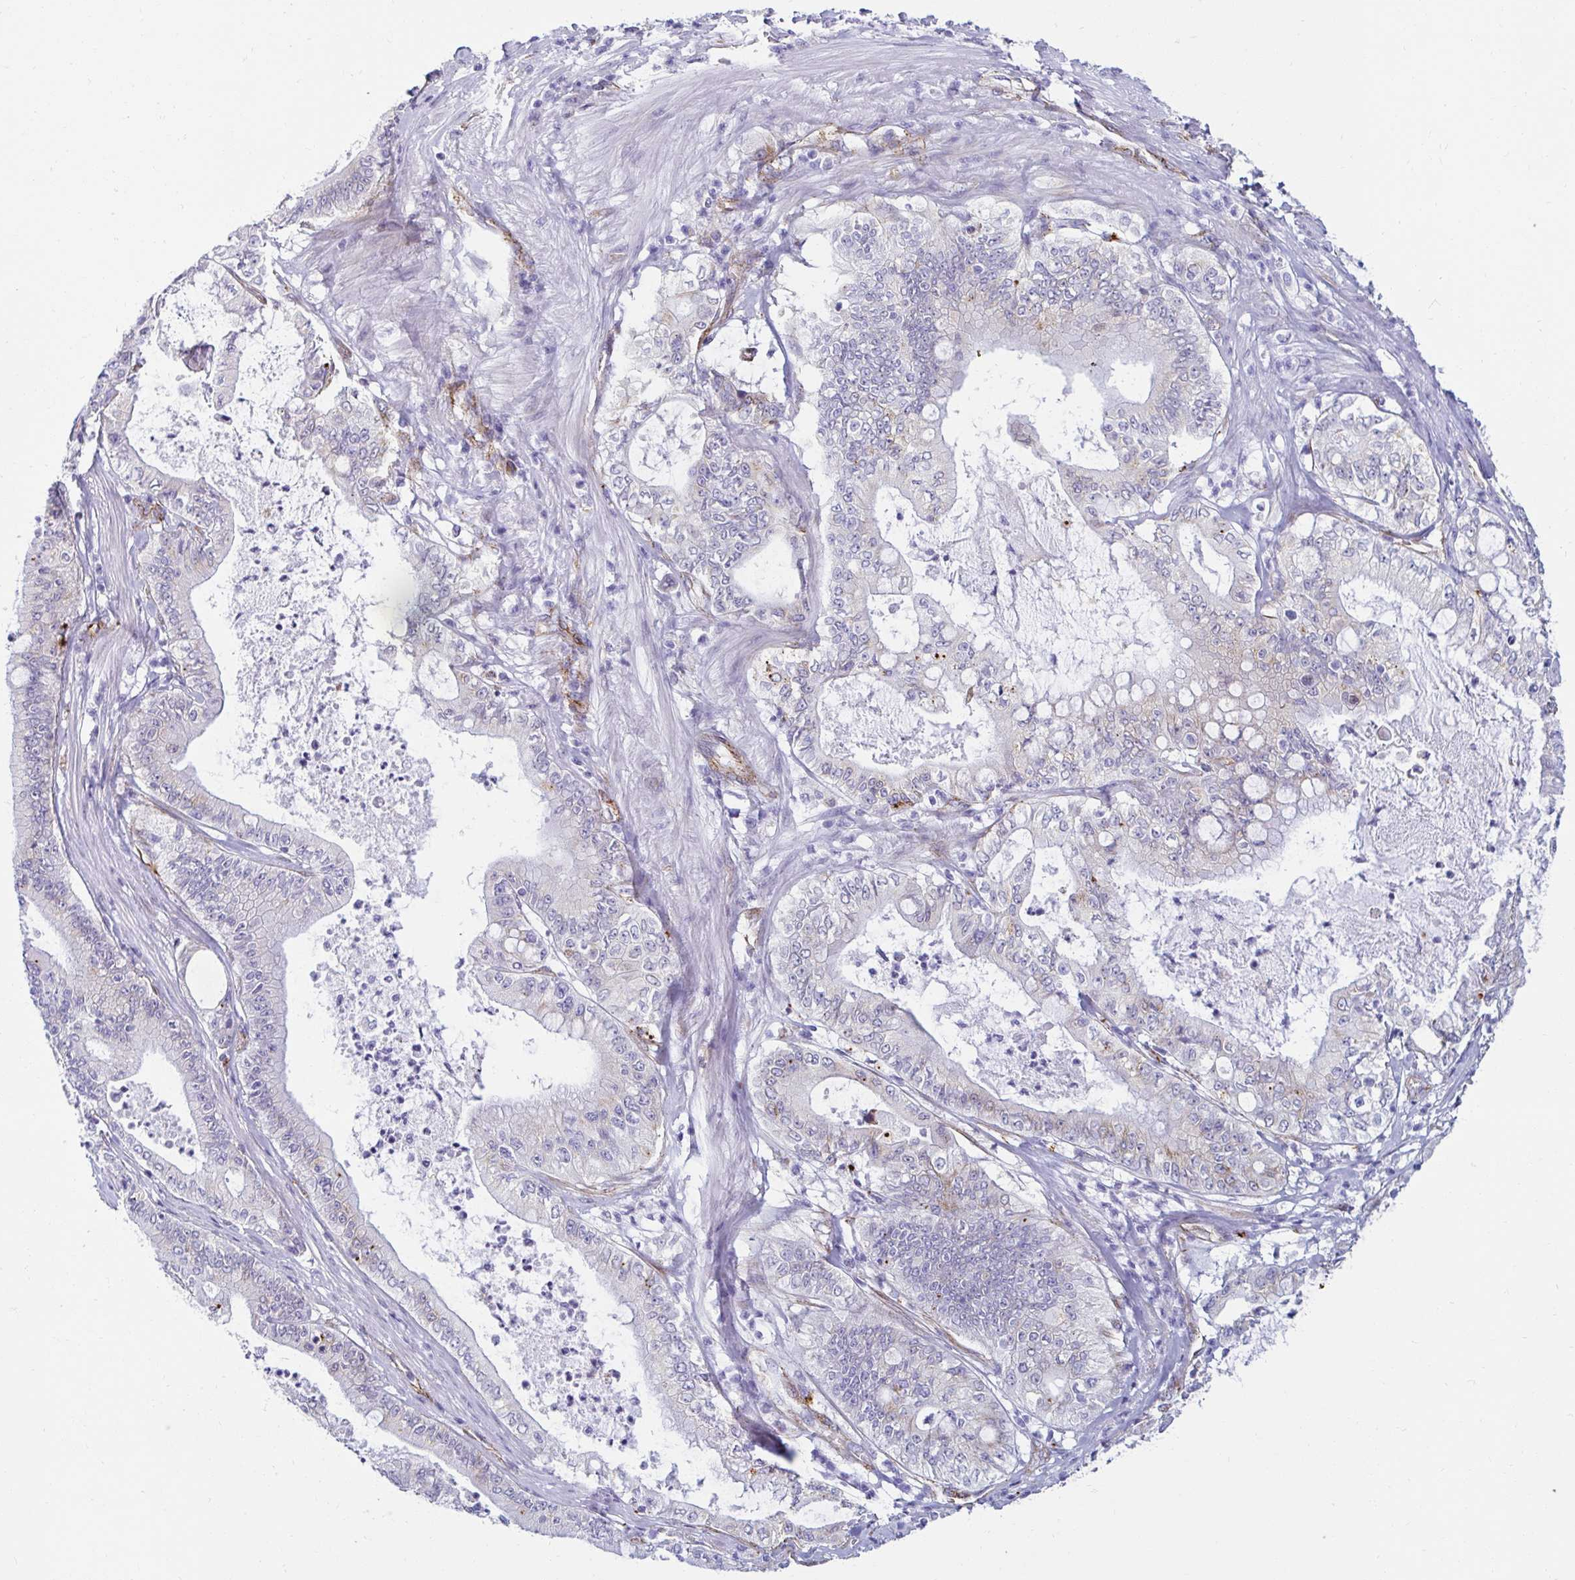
{"staining": {"intensity": "negative", "quantity": "none", "location": "none"}, "tissue": "pancreatic cancer", "cell_type": "Tumor cells", "image_type": "cancer", "snomed": [{"axis": "morphology", "description": "Adenocarcinoma, NOS"}, {"axis": "topography", "description": "Pancreas"}], "caption": "DAB immunohistochemical staining of human pancreatic cancer shows no significant positivity in tumor cells.", "gene": "ANKRD62", "patient": {"sex": "male", "age": 71}}